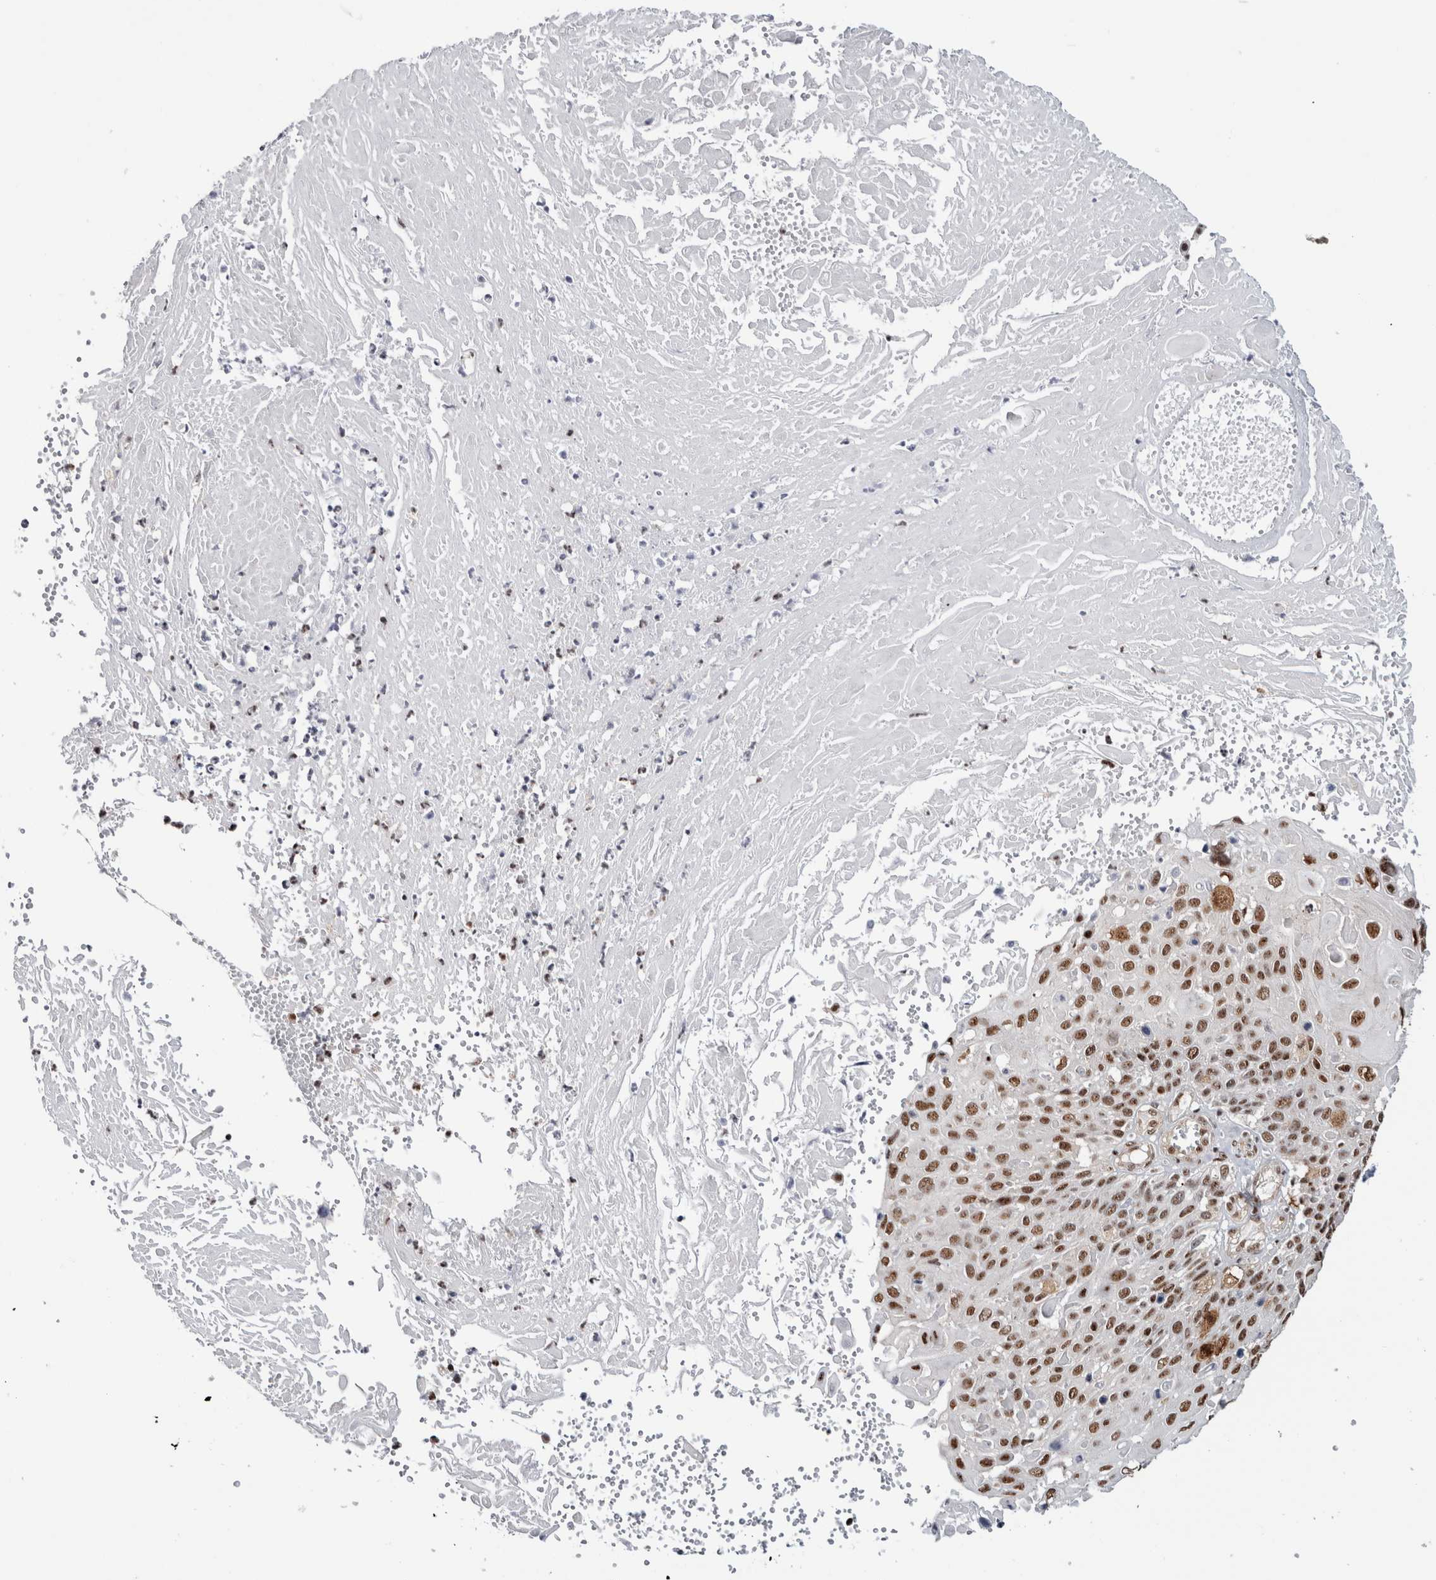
{"staining": {"intensity": "moderate", "quantity": ">75%", "location": "nuclear"}, "tissue": "cervical cancer", "cell_type": "Tumor cells", "image_type": "cancer", "snomed": [{"axis": "morphology", "description": "Squamous cell carcinoma, NOS"}, {"axis": "topography", "description": "Cervix"}], "caption": "Immunohistochemistry (IHC) (DAB (3,3'-diaminobenzidine)) staining of cervical cancer exhibits moderate nuclear protein staining in approximately >75% of tumor cells.", "gene": "MKNK1", "patient": {"sex": "female", "age": 74}}